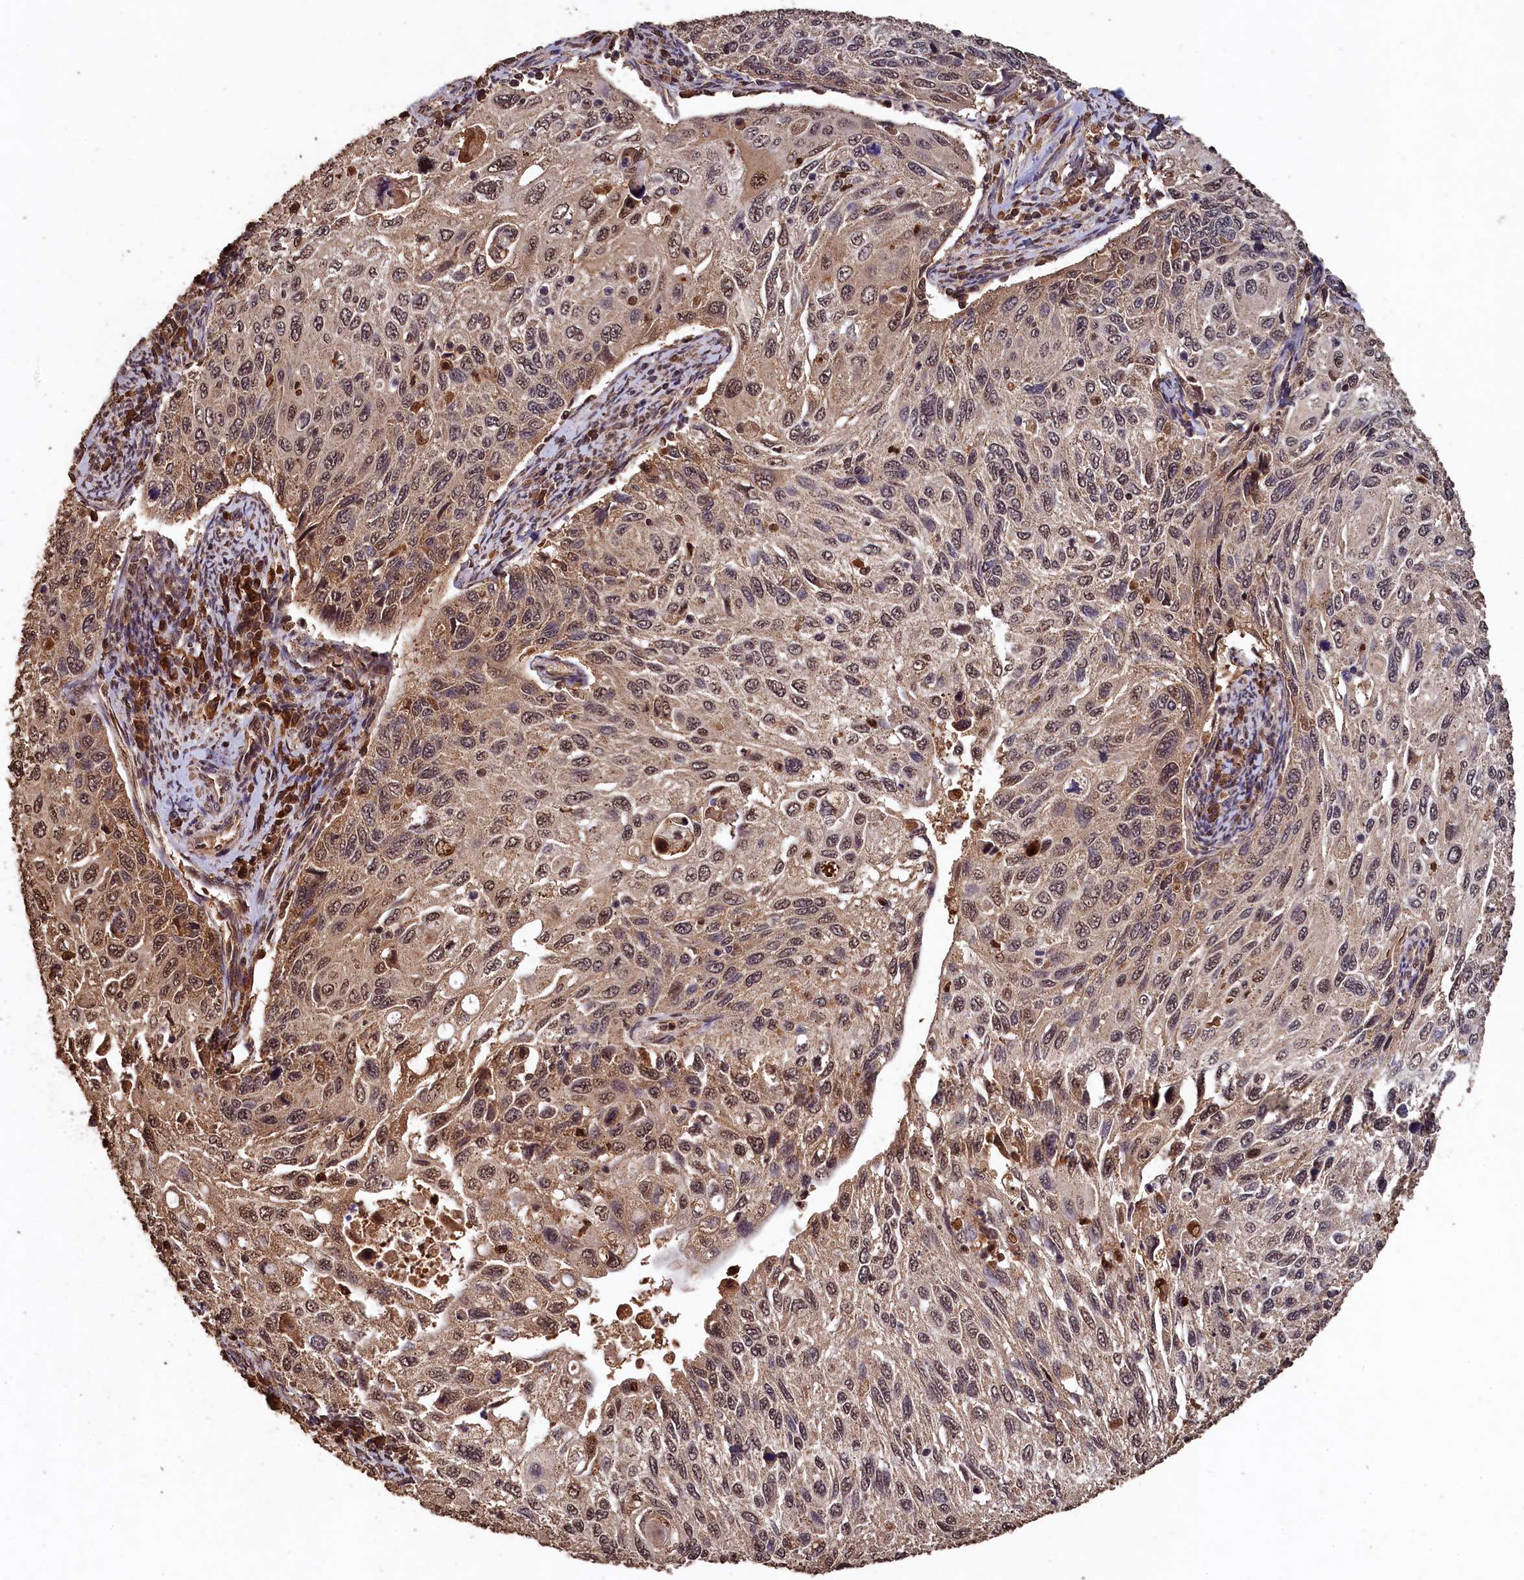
{"staining": {"intensity": "weak", "quantity": "25%-75%", "location": "nuclear"}, "tissue": "cervical cancer", "cell_type": "Tumor cells", "image_type": "cancer", "snomed": [{"axis": "morphology", "description": "Squamous cell carcinoma, NOS"}, {"axis": "topography", "description": "Cervix"}], "caption": "Immunohistochemical staining of squamous cell carcinoma (cervical) displays low levels of weak nuclear protein positivity in about 25%-75% of tumor cells.", "gene": "CEP57L1", "patient": {"sex": "female", "age": 70}}